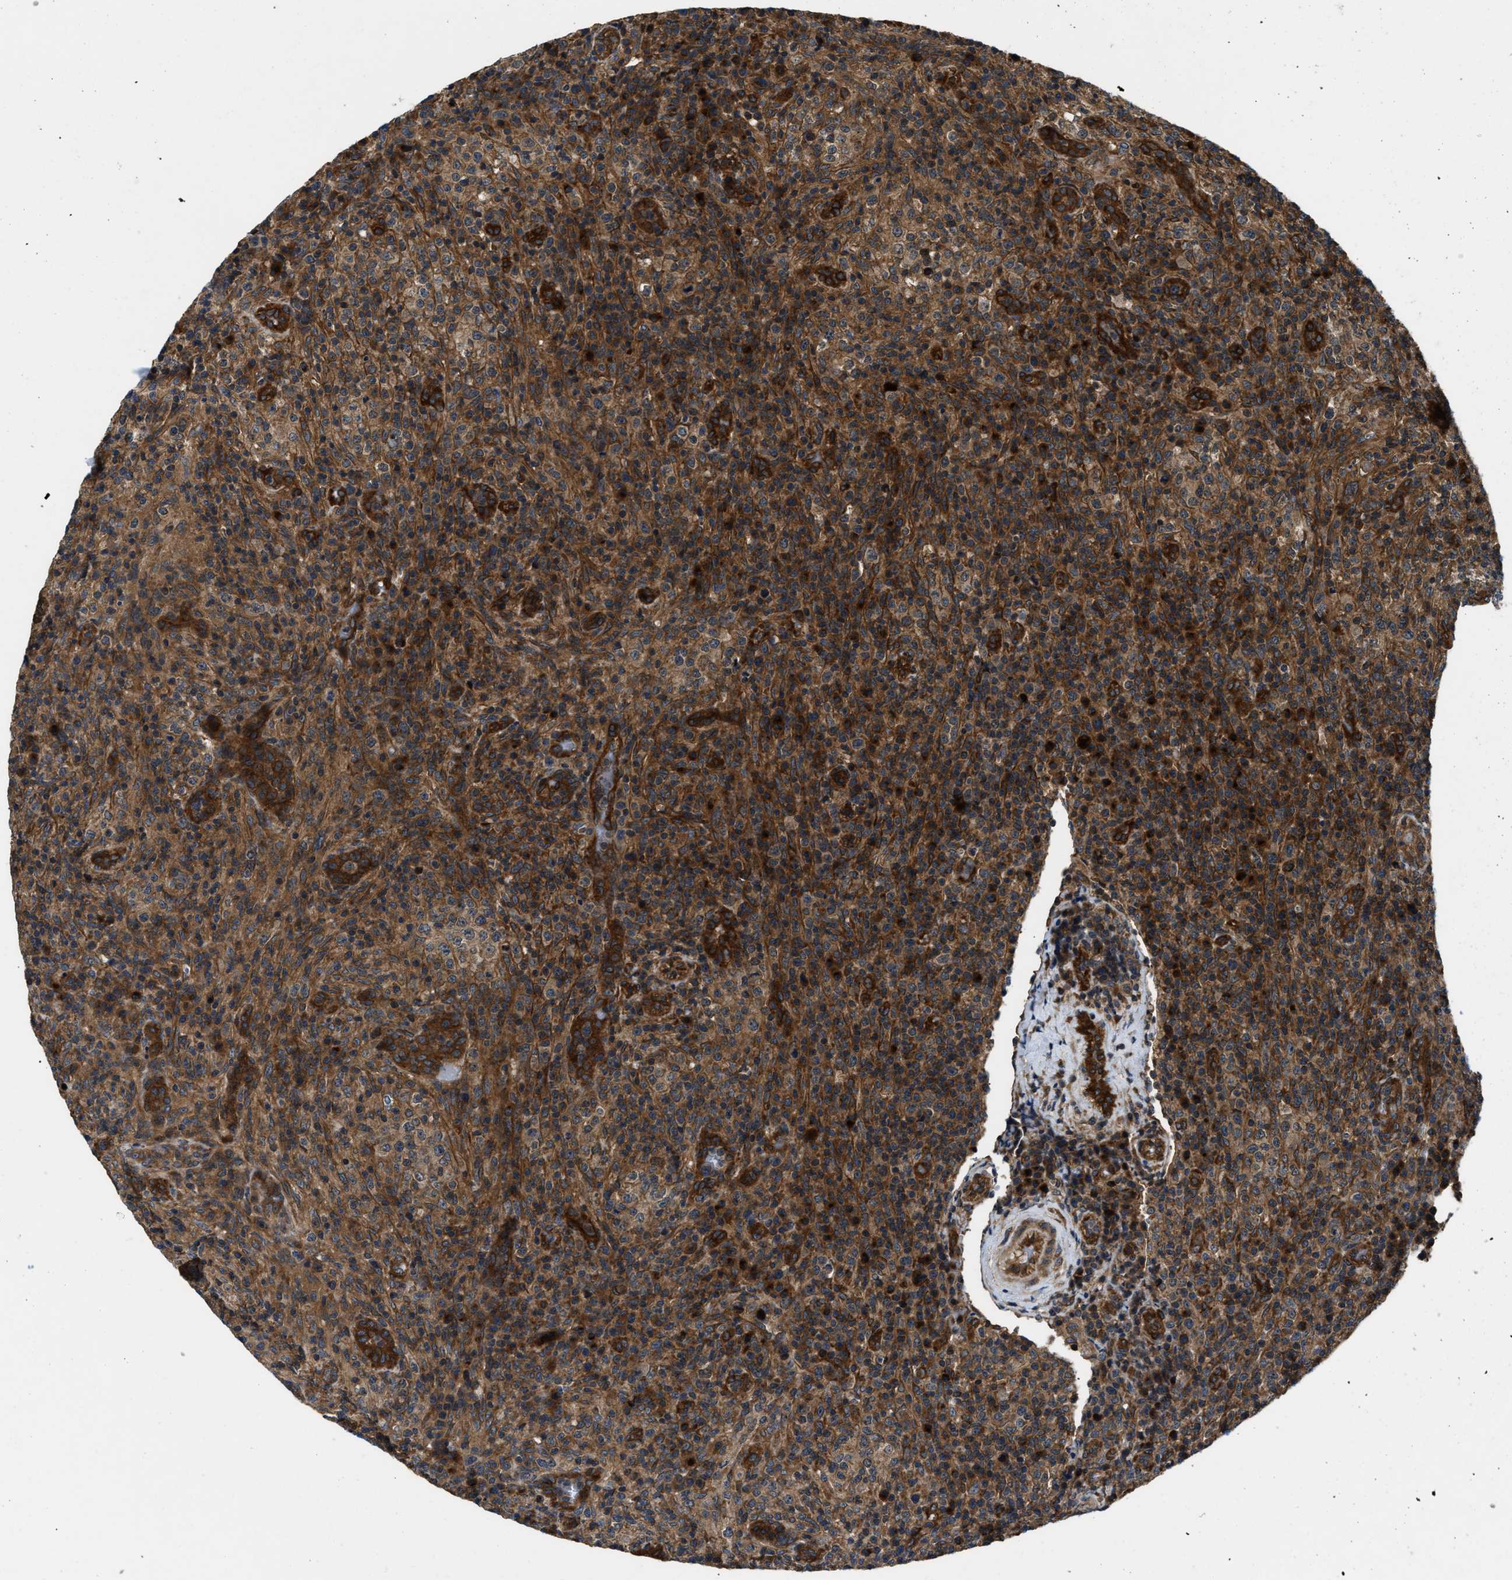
{"staining": {"intensity": "moderate", "quantity": "25%-75%", "location": "cytoplasmic/membranous"}, "tissue": "lymphoma", "cell_type": "Tumor cells", "image_type": "cancer", "snomed": [{"axis": "morphology", "description": "Malignant lymphoma, non-Hodgkin's type, High grade"}, {"axis": "topography", "description": "Lymph node"}], "caption": "DAB immunohistochemical staining of human lymphoma demonstrates moderate cytoplasmic/membranous protein positivity in about 25%-75% of tumor cells.", "gene": "PNPLA8", "patient": {"sex": "female", "age": 76}}